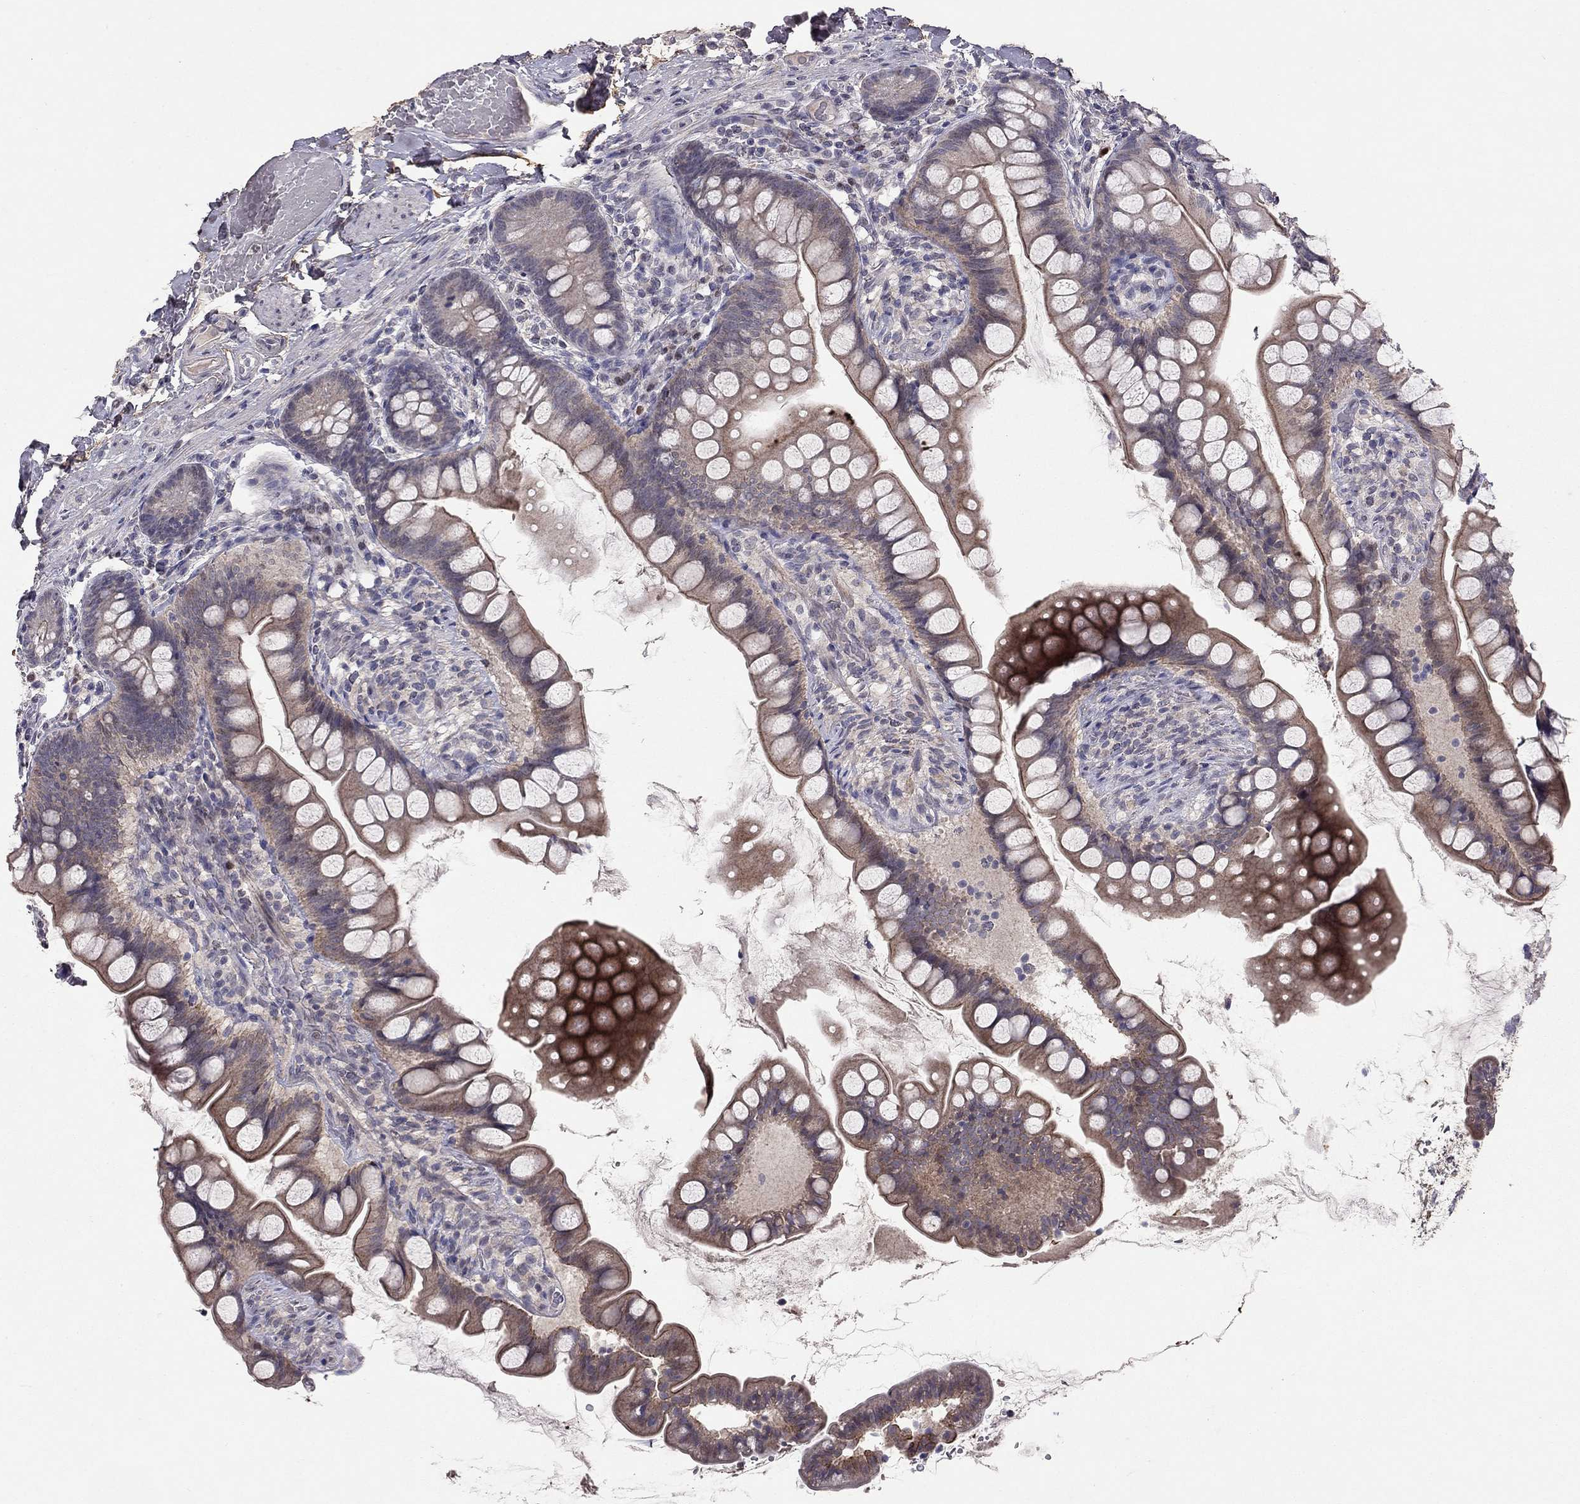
{"staining": {"intensity": "moderate", "quantity": ">75%", "location": "cytoplasmic/membranous"}, "tissue": "small intestine", "cell_type": "Glandular cells", "image_type": "normal", "snomed": [{"axis": "morphology", "description": "Normal tissue, NOS"}, {"axis": "topography", "description": "Small intestine"}], "caption": "Immunohistochemical staining of normal small intestine displays >75% levels of moderate cytoplasmic/membranous protein positivity in approximately >75% of glandular cells. The staining is performed using DAB brown chromogen to label protein expression. The nuclei are counter-stained blue using hematoxylin.", "gene": "ESR2", "patient": {"sex": "male", "age": 70}}